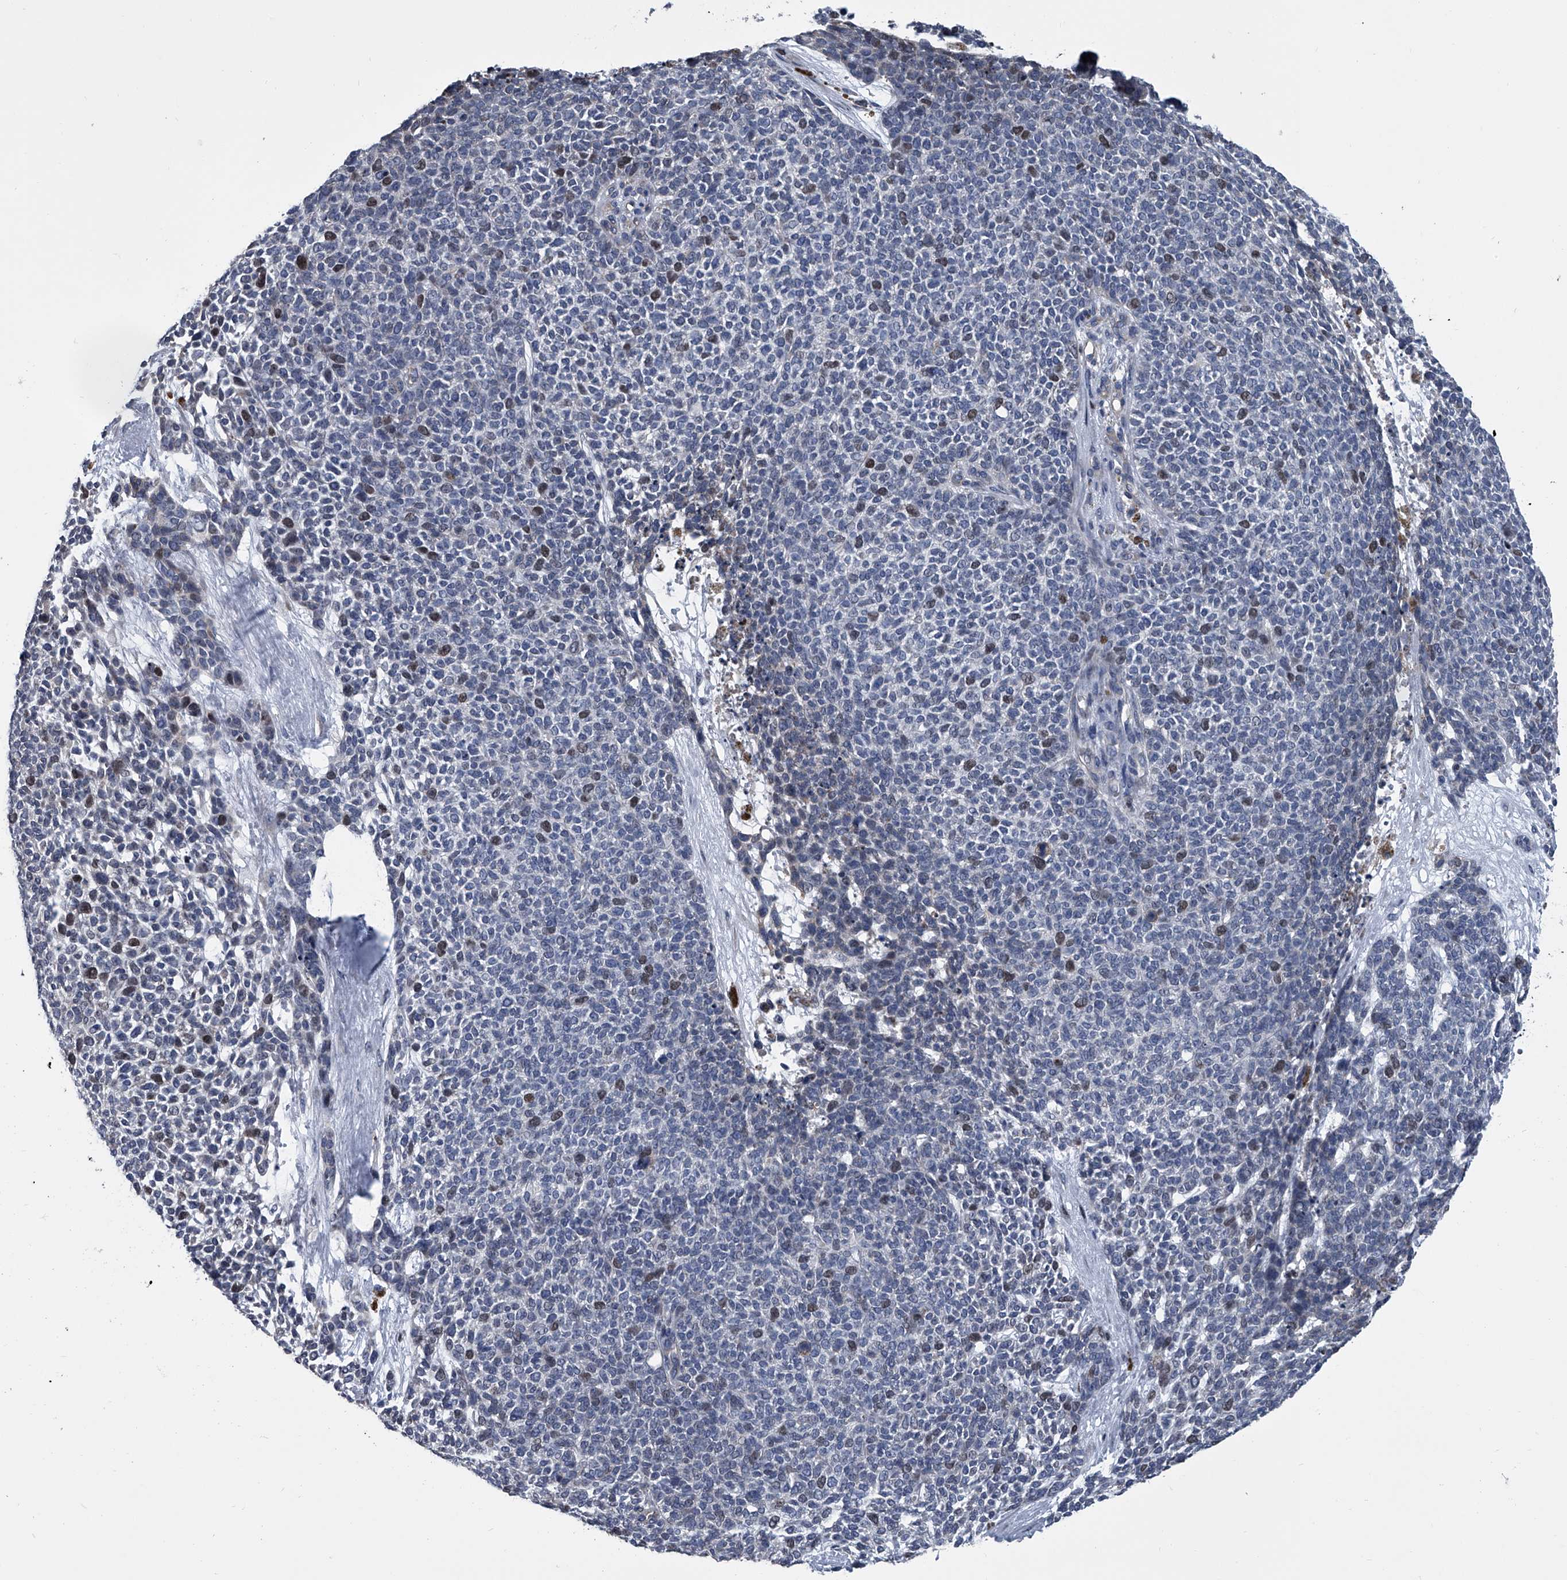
{"staining": {"intensity": "moderate", "quantity": "<25%", "location": "nuclear"}, "tissue": "skin cancer", "cell_type": "Tumor cells", "image_type": "cancer", "snomed": [{"axis": "morphology", "description": "Basal cell carcinoma"}, {"axis": "topography", "description": "Skin"}], "caption": "This is an image of IHC staining of skin cancer, which shows moderate staining in the nuclear of tumor cells.", "gene": "ABCG1", "patient": {"sex": "female", "age": 84}}